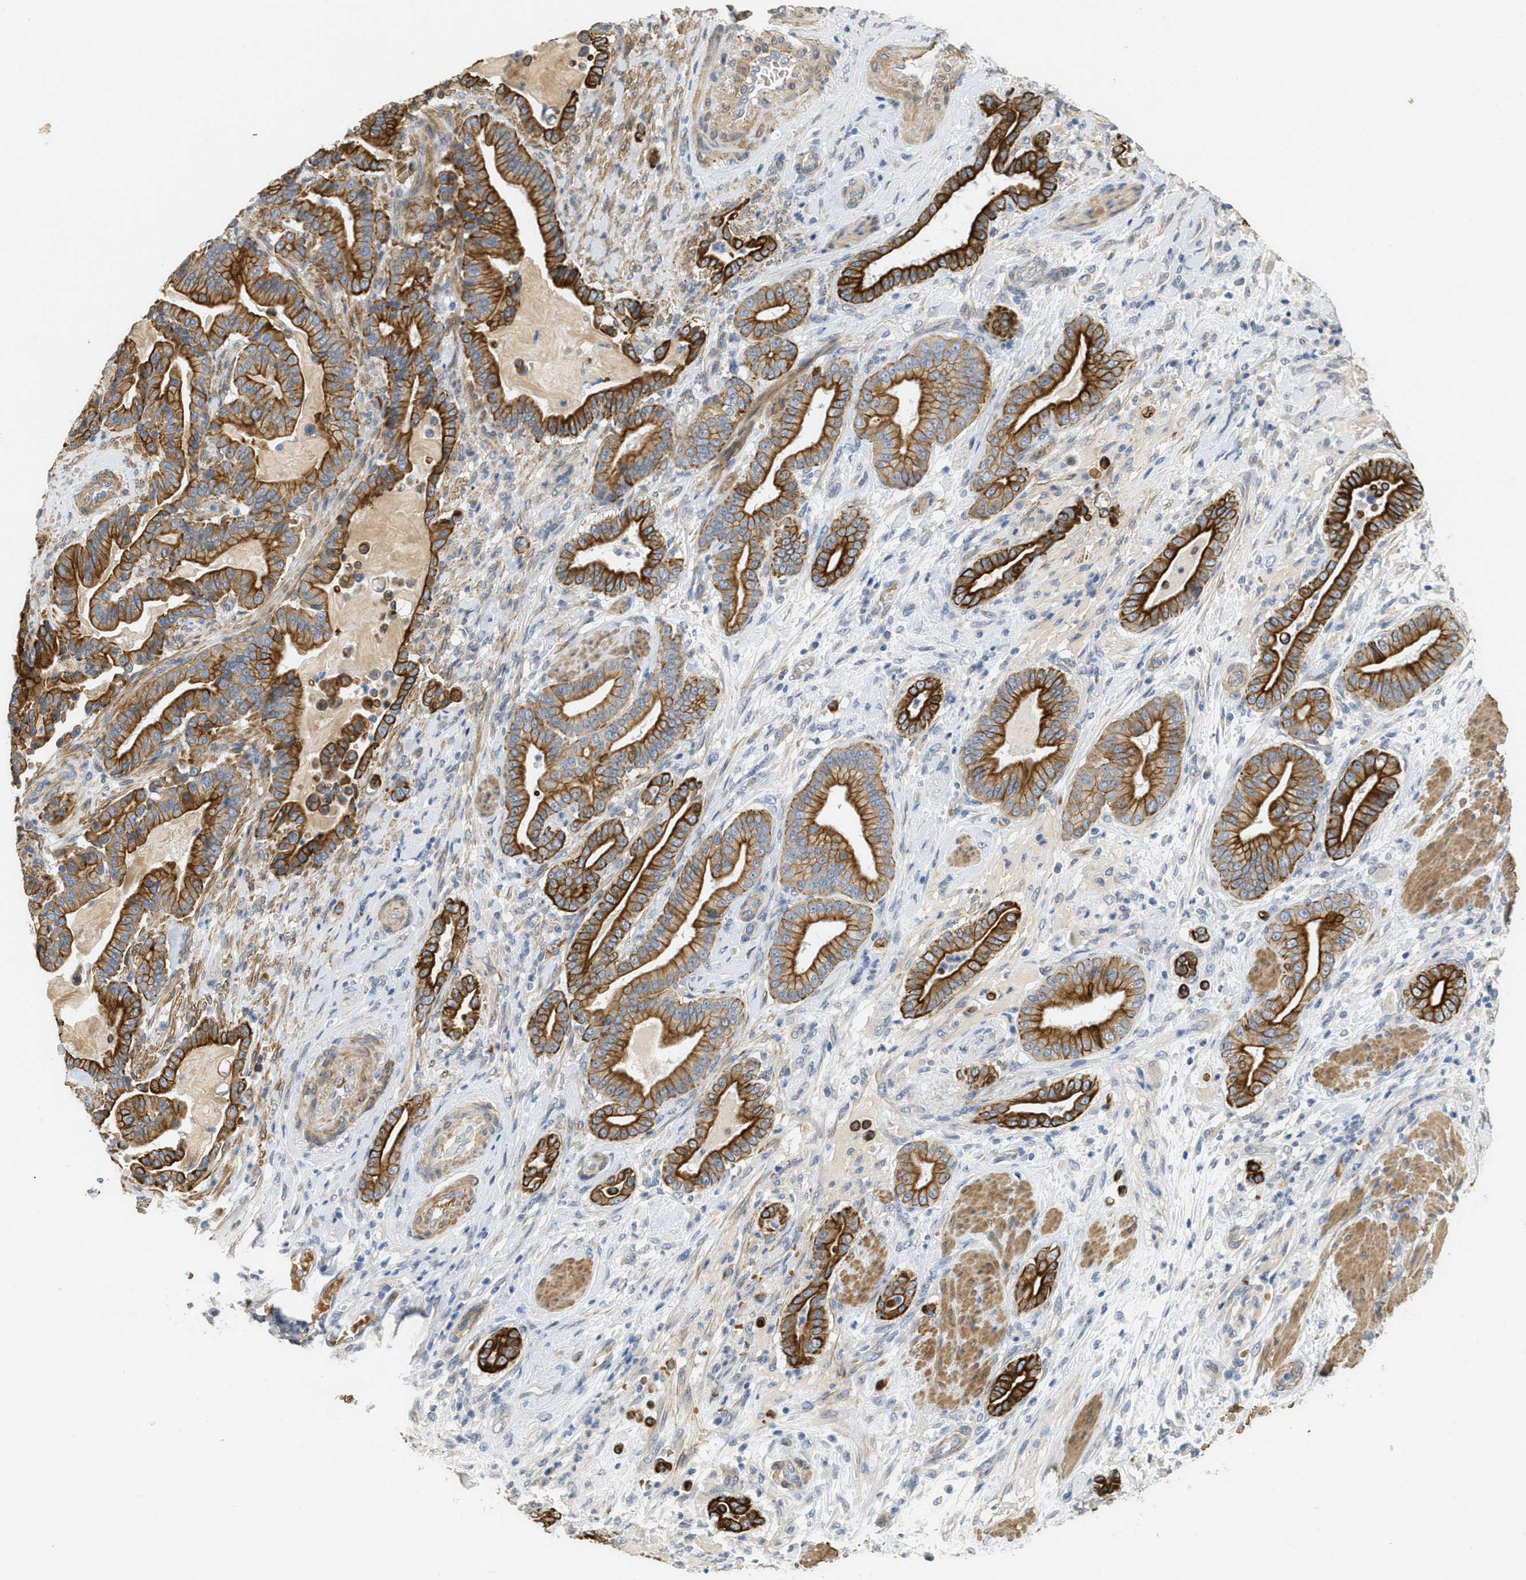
{"staining": {"intensity": "strong", "quantity": ">75%", "location": "cytoplasmic/membranous"}, "tissue": "pancreatic cancer", "cell_type": "Tumor cells", "image_type": "cancer", "snomed": [{"axis": "morphology", "description": "Normal tissue, NOS"}, {"axis": "morphology", "description": "Adenocarcinoma, NOS"}, {"axis": "topography", "description": "Pancreas"}], "caption": "This image reveals immunohistochemistry staining of human pancreatic adenocarcinoma, with high strong cytoplasmic/membranous positivity in approximately >75% of tumor cells.", "gene": "MRS2", "patient": {"sex": "male", "age": 63}}